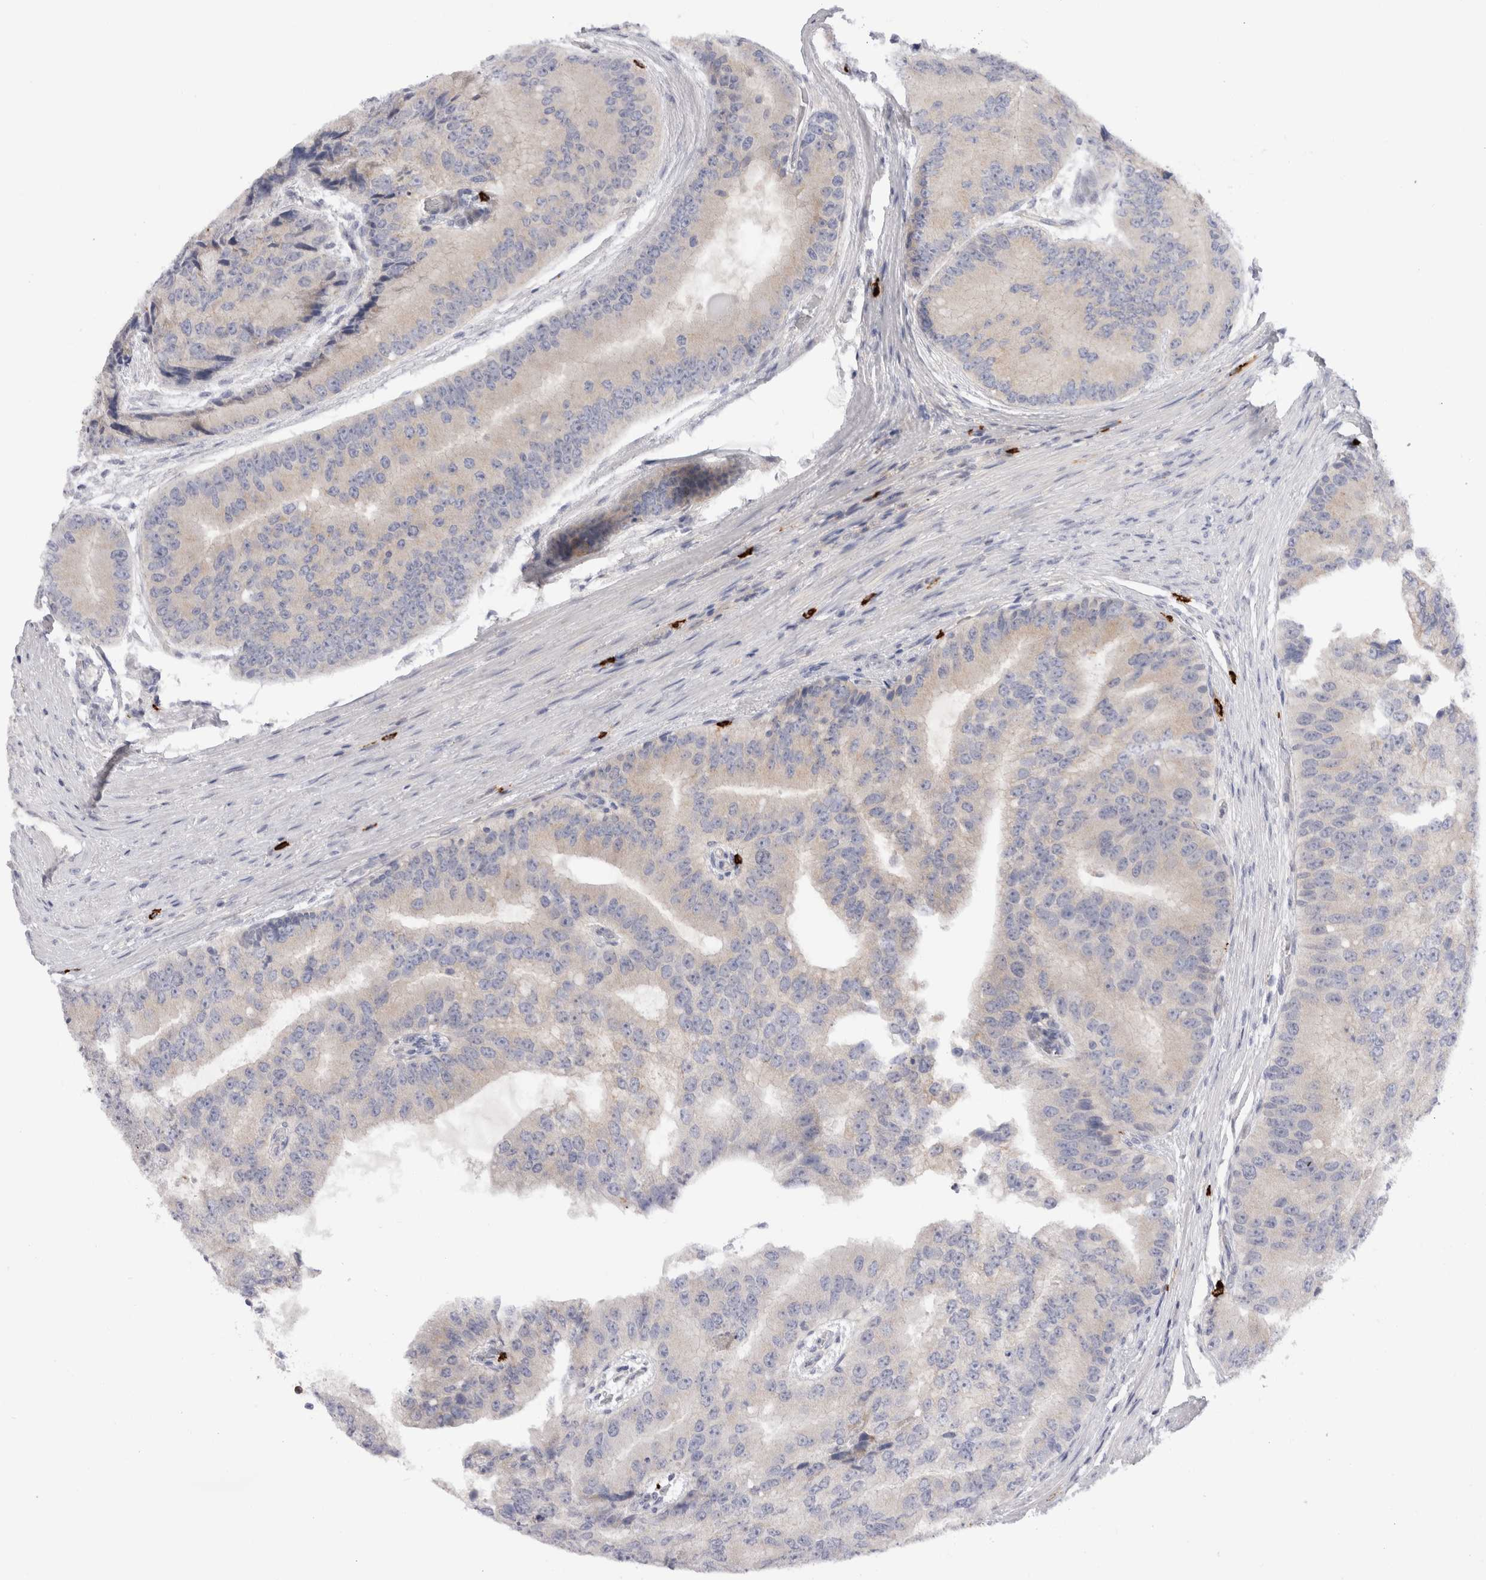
{"staining": {"intensity": "weak", "quantity": "25%-75%", "location": "cytoplasmic/membranous"}, "tissue": "prostate cancer", "cell_type": "Tumor cells", "image_type": "cancer", "snomed": [{"axis": "morphology", "description": "Adenocarcinoma, High grade"}, {"axis": "topography", "description": "Prostate"}], "caption": "Prostate adenocarcinoma (high-grade) stained with immunohistochemistry demonstrates weak cytoplasmic/membranous positivity in approximately 25%-75% of tumor cells.", "gene": "SPINK2", "patient": {"sex": "male", "age": 70}}